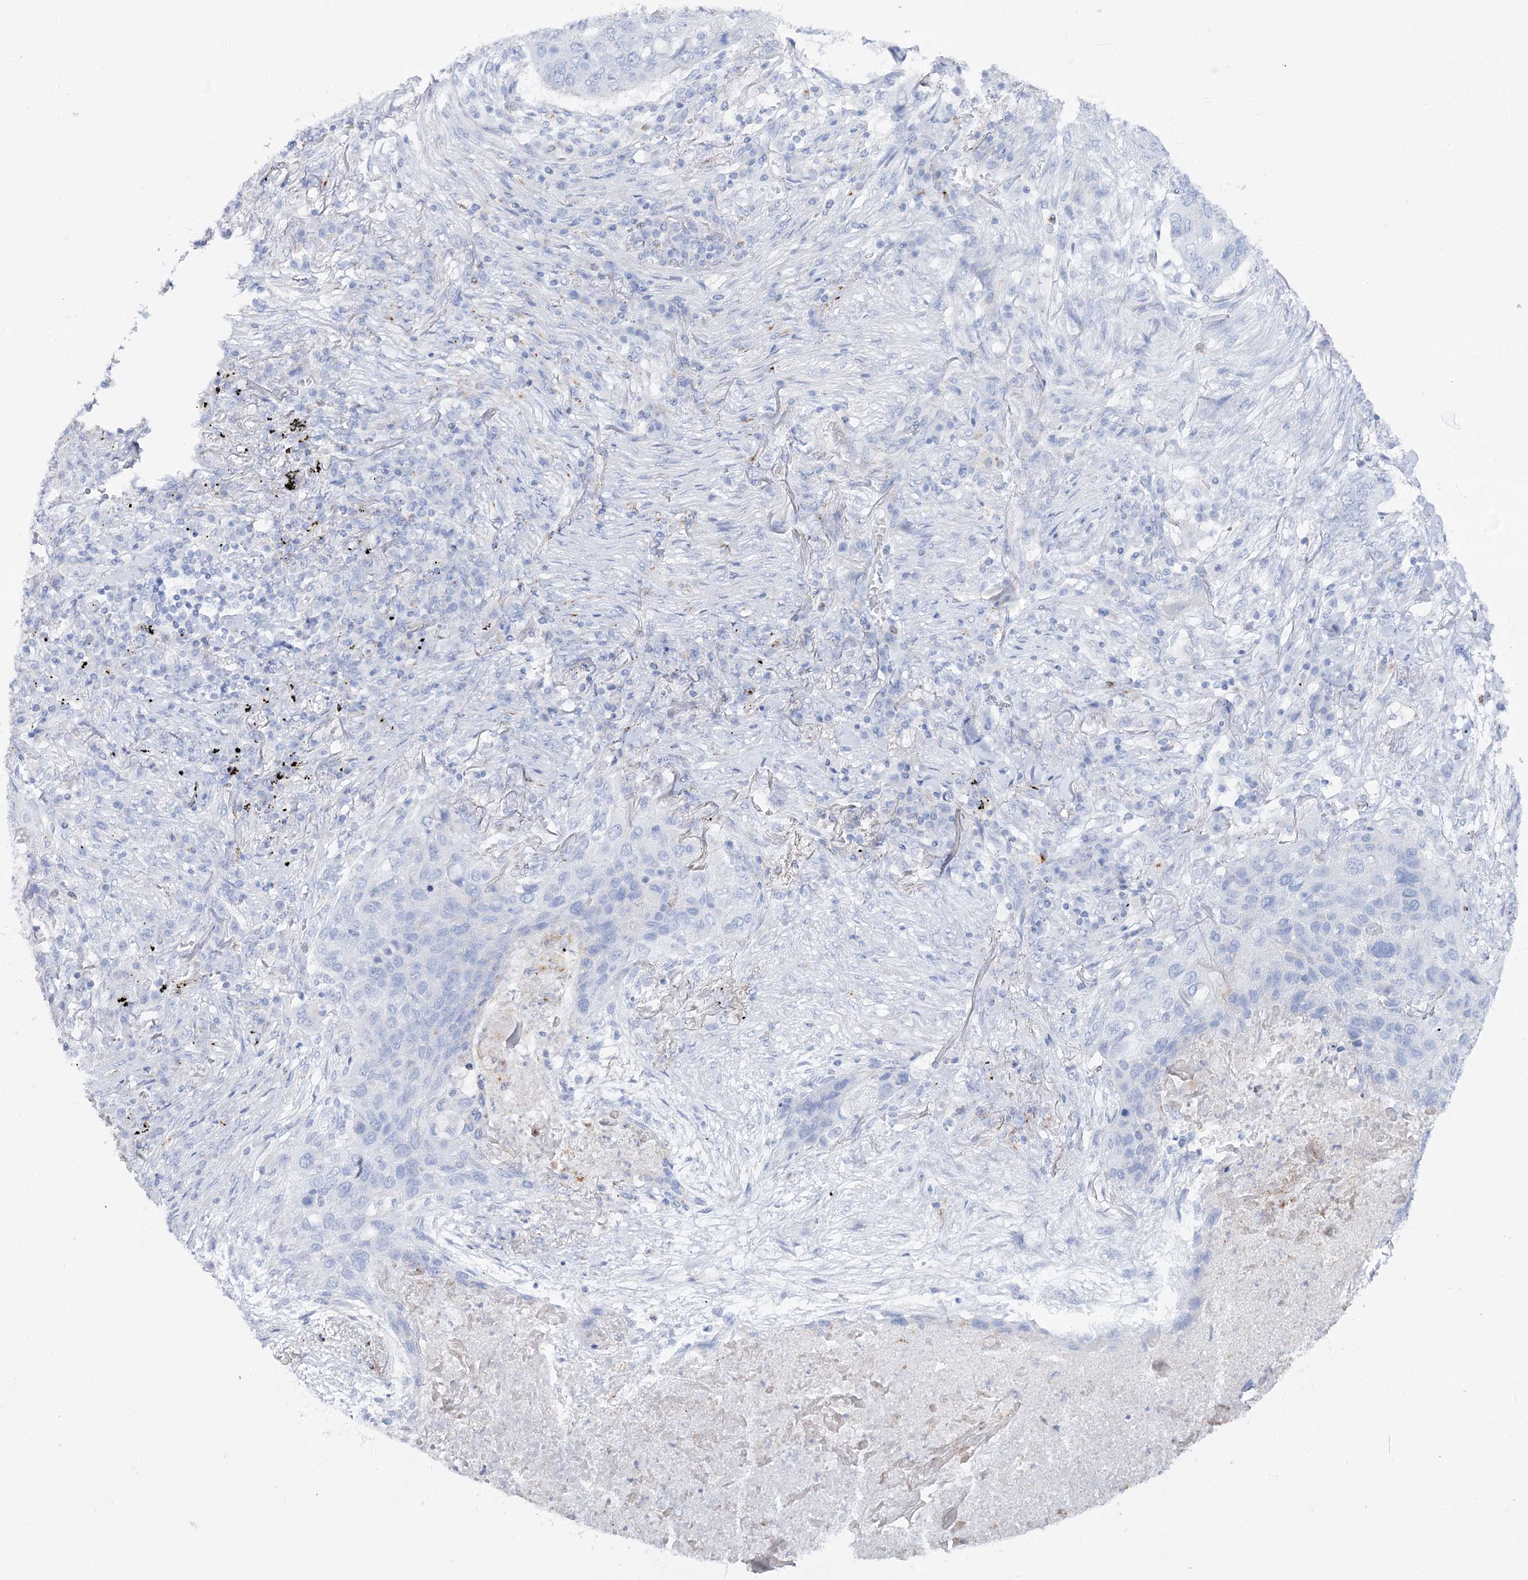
{"staining": {"intensity": "negative", "quantity": "none", "location": "none"}, "tissue": "lung cancer", "cell_type": "Tumor cells", "image_type": "cancer", "snomed": [{"axis": "morphology", "description": "Squamous cell carcinoma, NOS"}, {"axis": "topography", "description": "Lung"}], "caption": "This micrograph is of squamous cell carcinoma (lung) stained with IHC to label a protein in brown with the nuclei are counter-stained blue. There is no expression in tumor cells. (Immunohistochemistry, brightfield microscopy, high magnification).", "gene": "SLC3A1", "patient": {"sex": "female", "age": 63}}